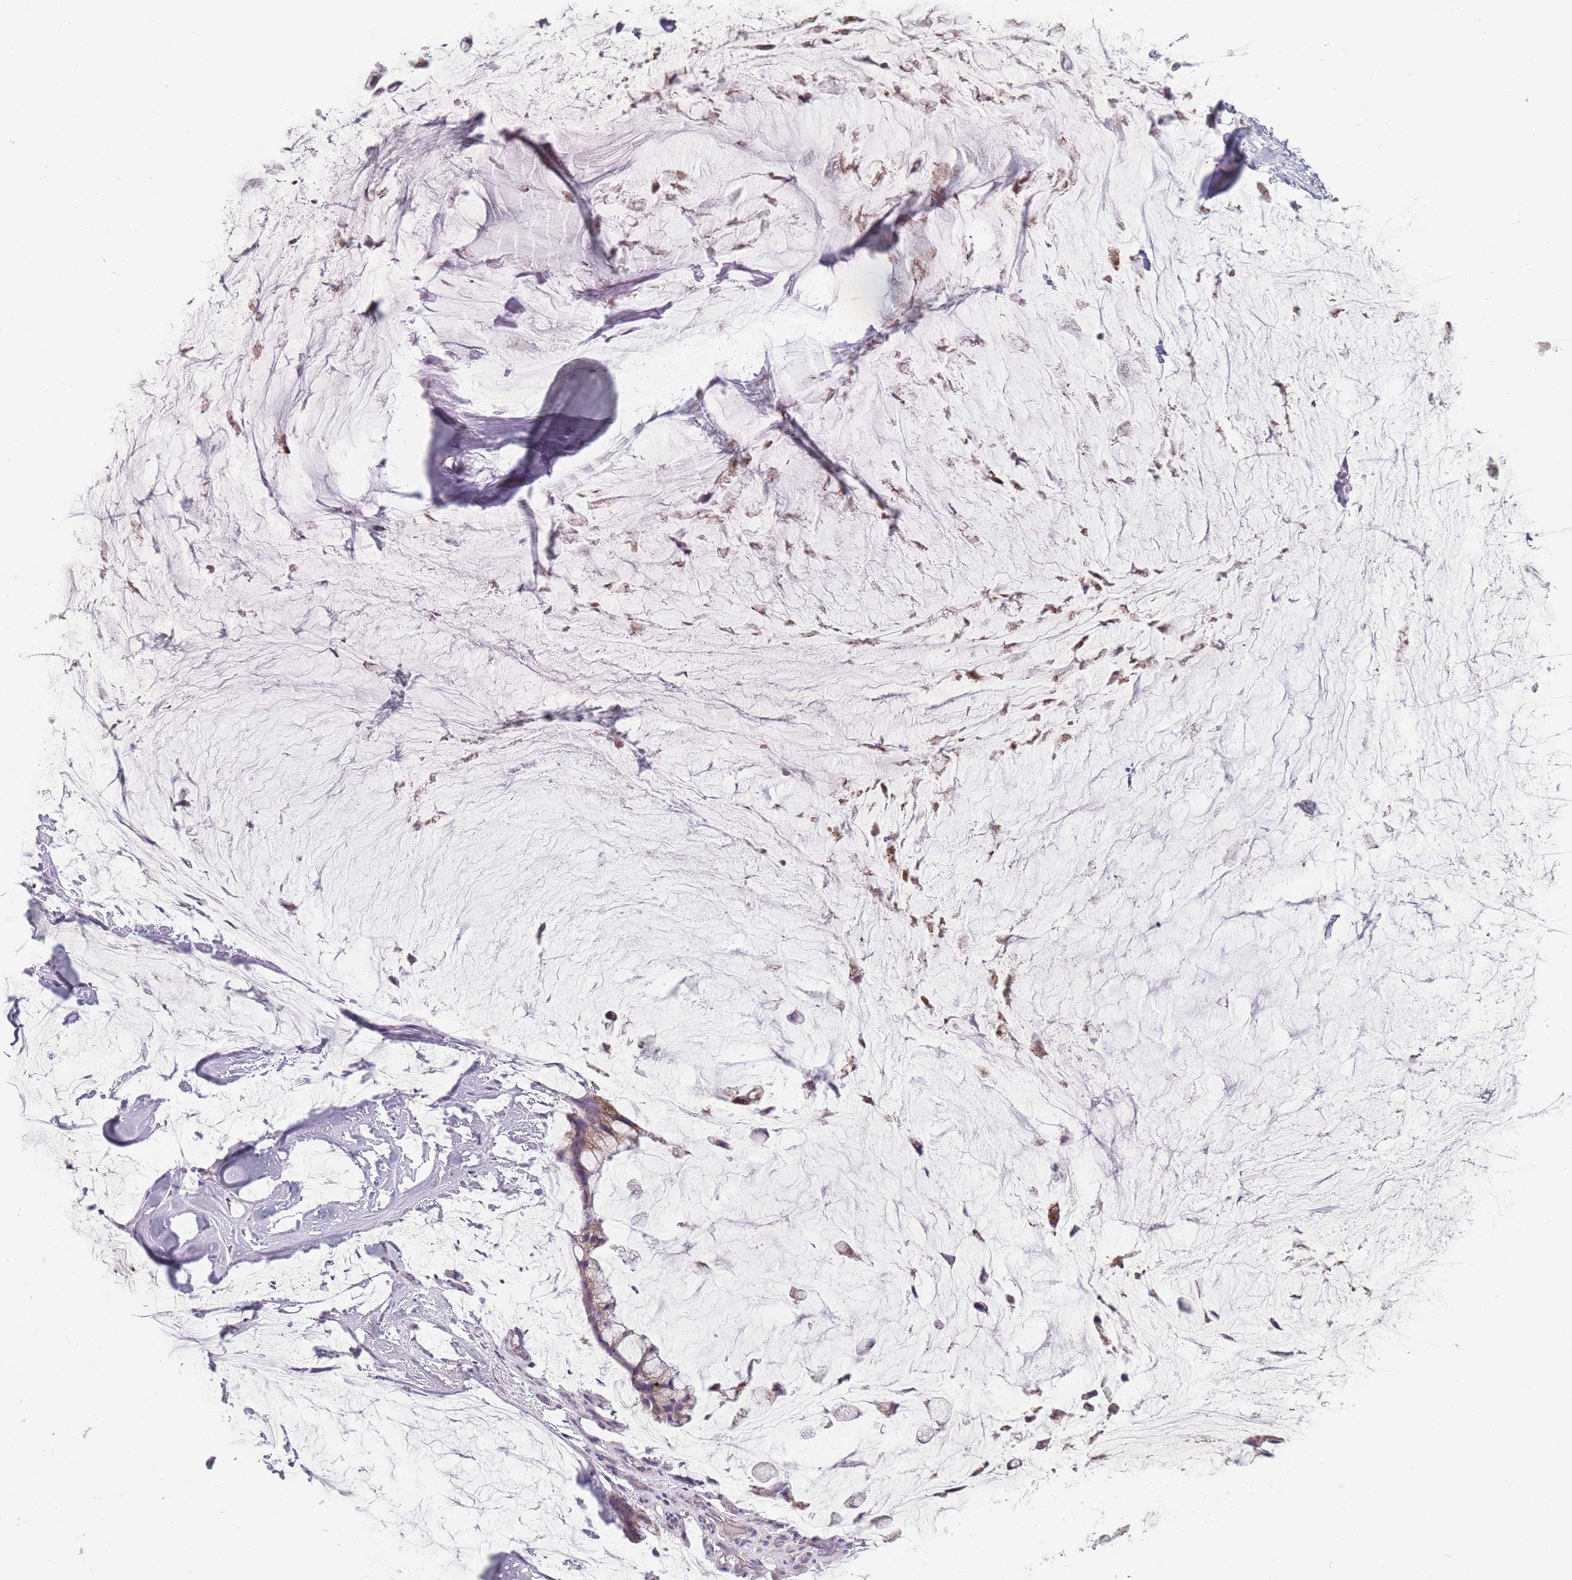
{"staining": {"intensity": "weak", "quantity": "25%-75%", "location": "cytoplasmic/membranous"}, "tissue": "ovarian cancer", "cell_type": "Tumor cells", "image_type": "cancer", "snomed": [{"axis": "morphology", "description": "Cystadenocarcinoma, mucinous, NOS"}, {"axis": "topography", "description": "Ovary"}], "caption": "This histopathology image exhibits ovarian cancer (mucinous cystadenocarcinoma) stained with immunohistochemistry to label a protein in brown. The cytoplasmic/membranous of tumor cells show weak positivity for the protein. Nuclei are counter-stained blue.", "gene": "PEX11B", "patient": {"sex": "female", "age": 39}}